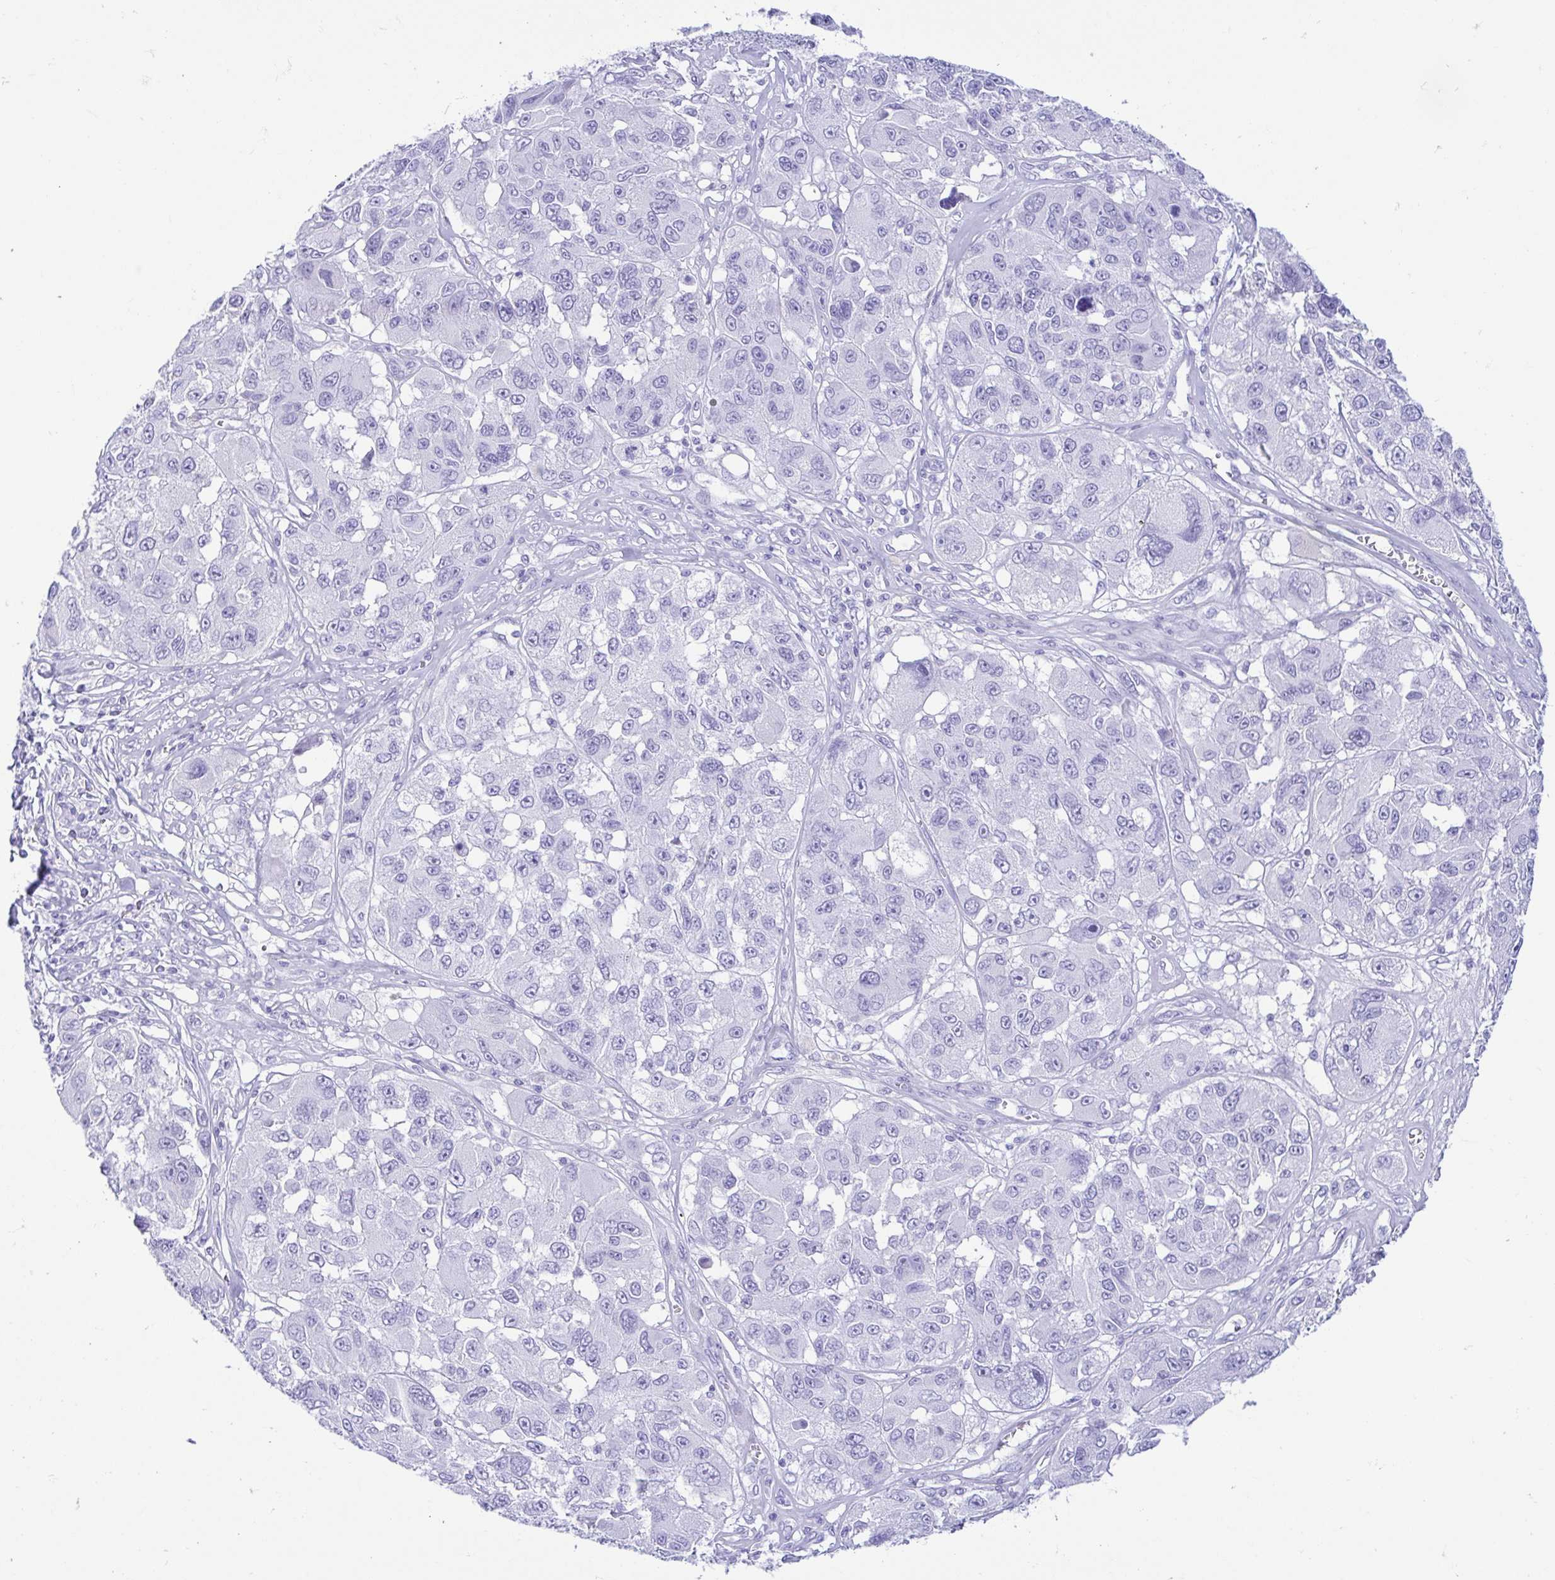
{"staining": {"intensity": "negative", "quantity": "none", "location": "none"}, "tissue": "melanoma", "cell_type": "Tumor cells", "image_type": "cancer", "snomed": [{"axis": "morphology", "description": "Malignant melanoma, NOS"}, {"axis": "topography", "description": "Skin"}], "caption": "There is no significant expression in tumor cells of melanoma. (DAB (3,3'-diaminobenzidine) immunohistochemistry (IHC) visualized using brightfield microscopy, high magnification).", "gene": "GKN1", "patient": {"sex": "female", "age": 66}}